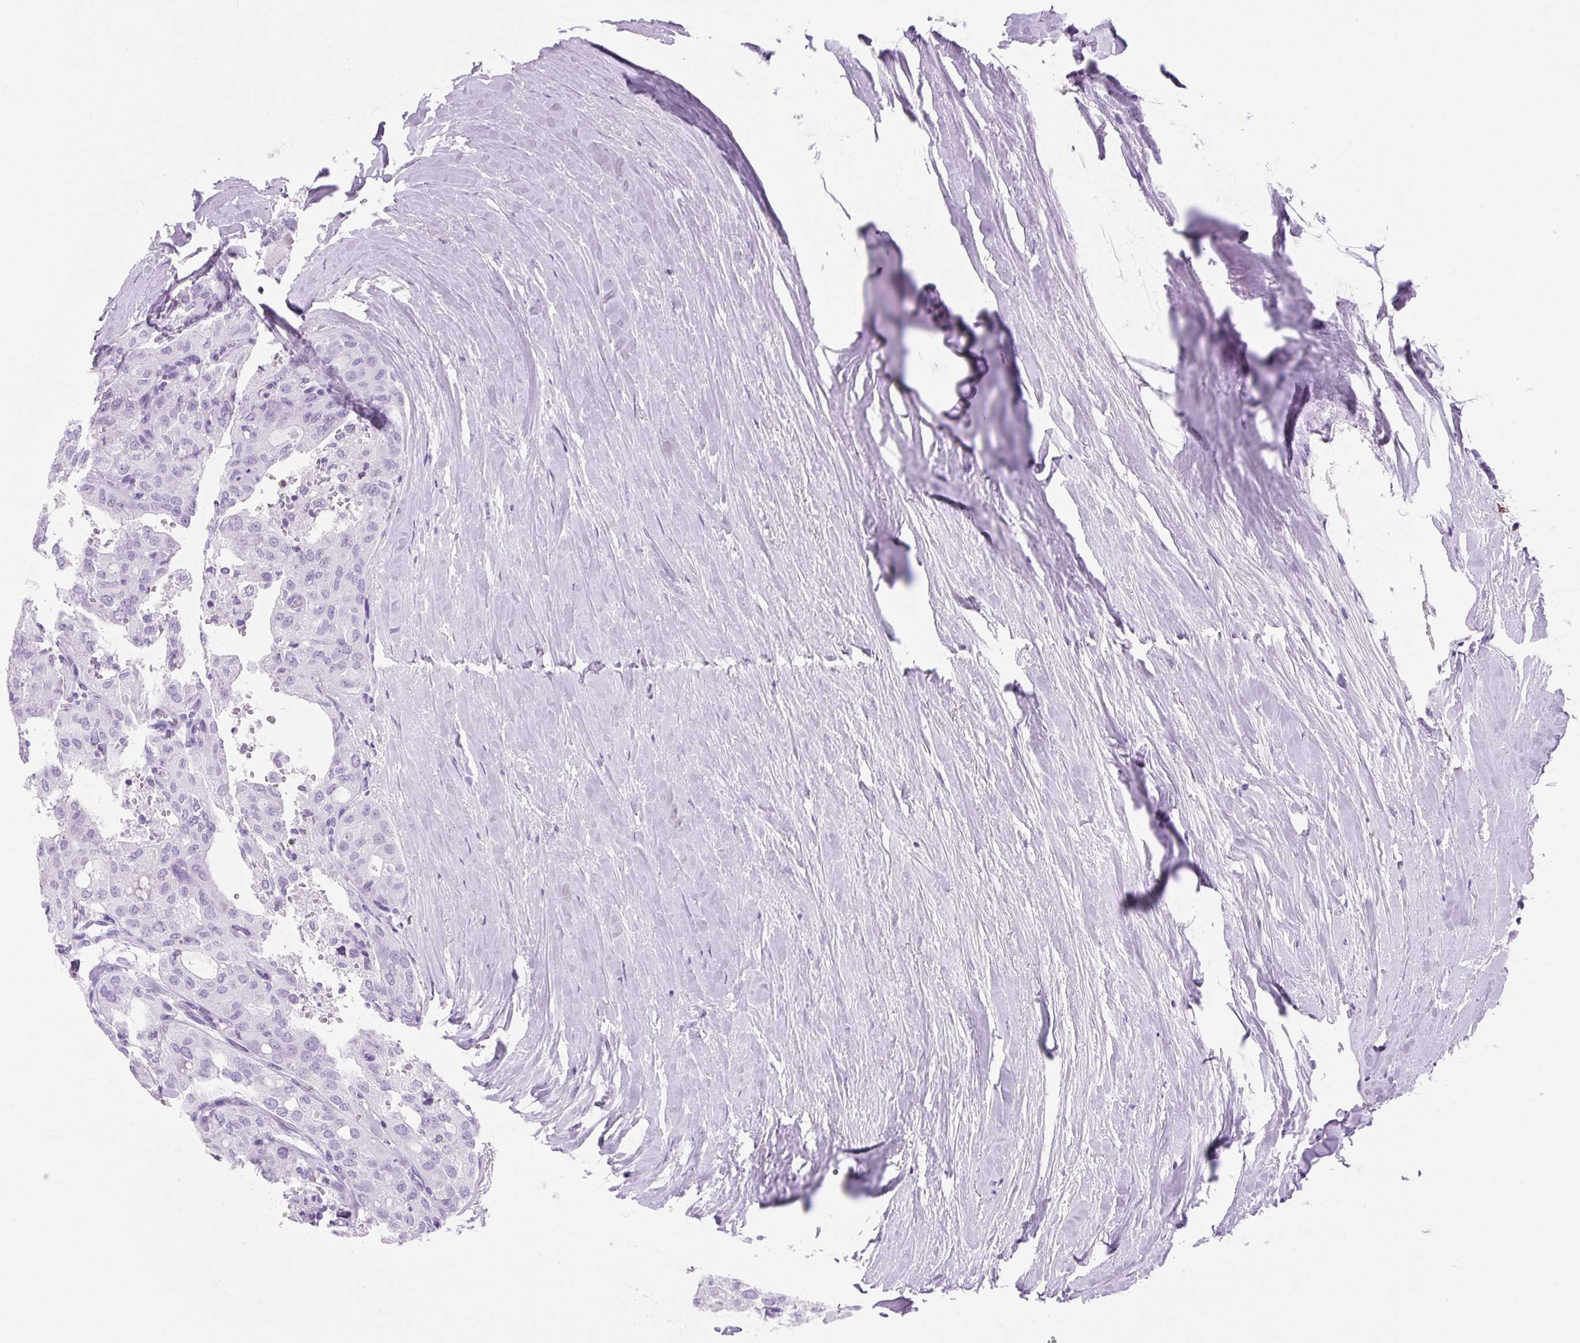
{"staining": {"intensity": "negative", "quantity": "none", "location": "none"}, "tissue": "thyroid cancer", "cell_type": "Tumor cells", "image_type": "cancer", "snomed": [{"axis": "morphology", "description": "Follicular adenoma carcinoma, NOS"}, {"axis": "topography", "description": "Thyroid gland"}], "caption": "A histopathology image of thyroid follicular adenoma carcinoma stained for a protein exhibits no brown staining in tumor cells.", "gene": "VPREB1", "patient": {"sex": "male", "age": 75}}